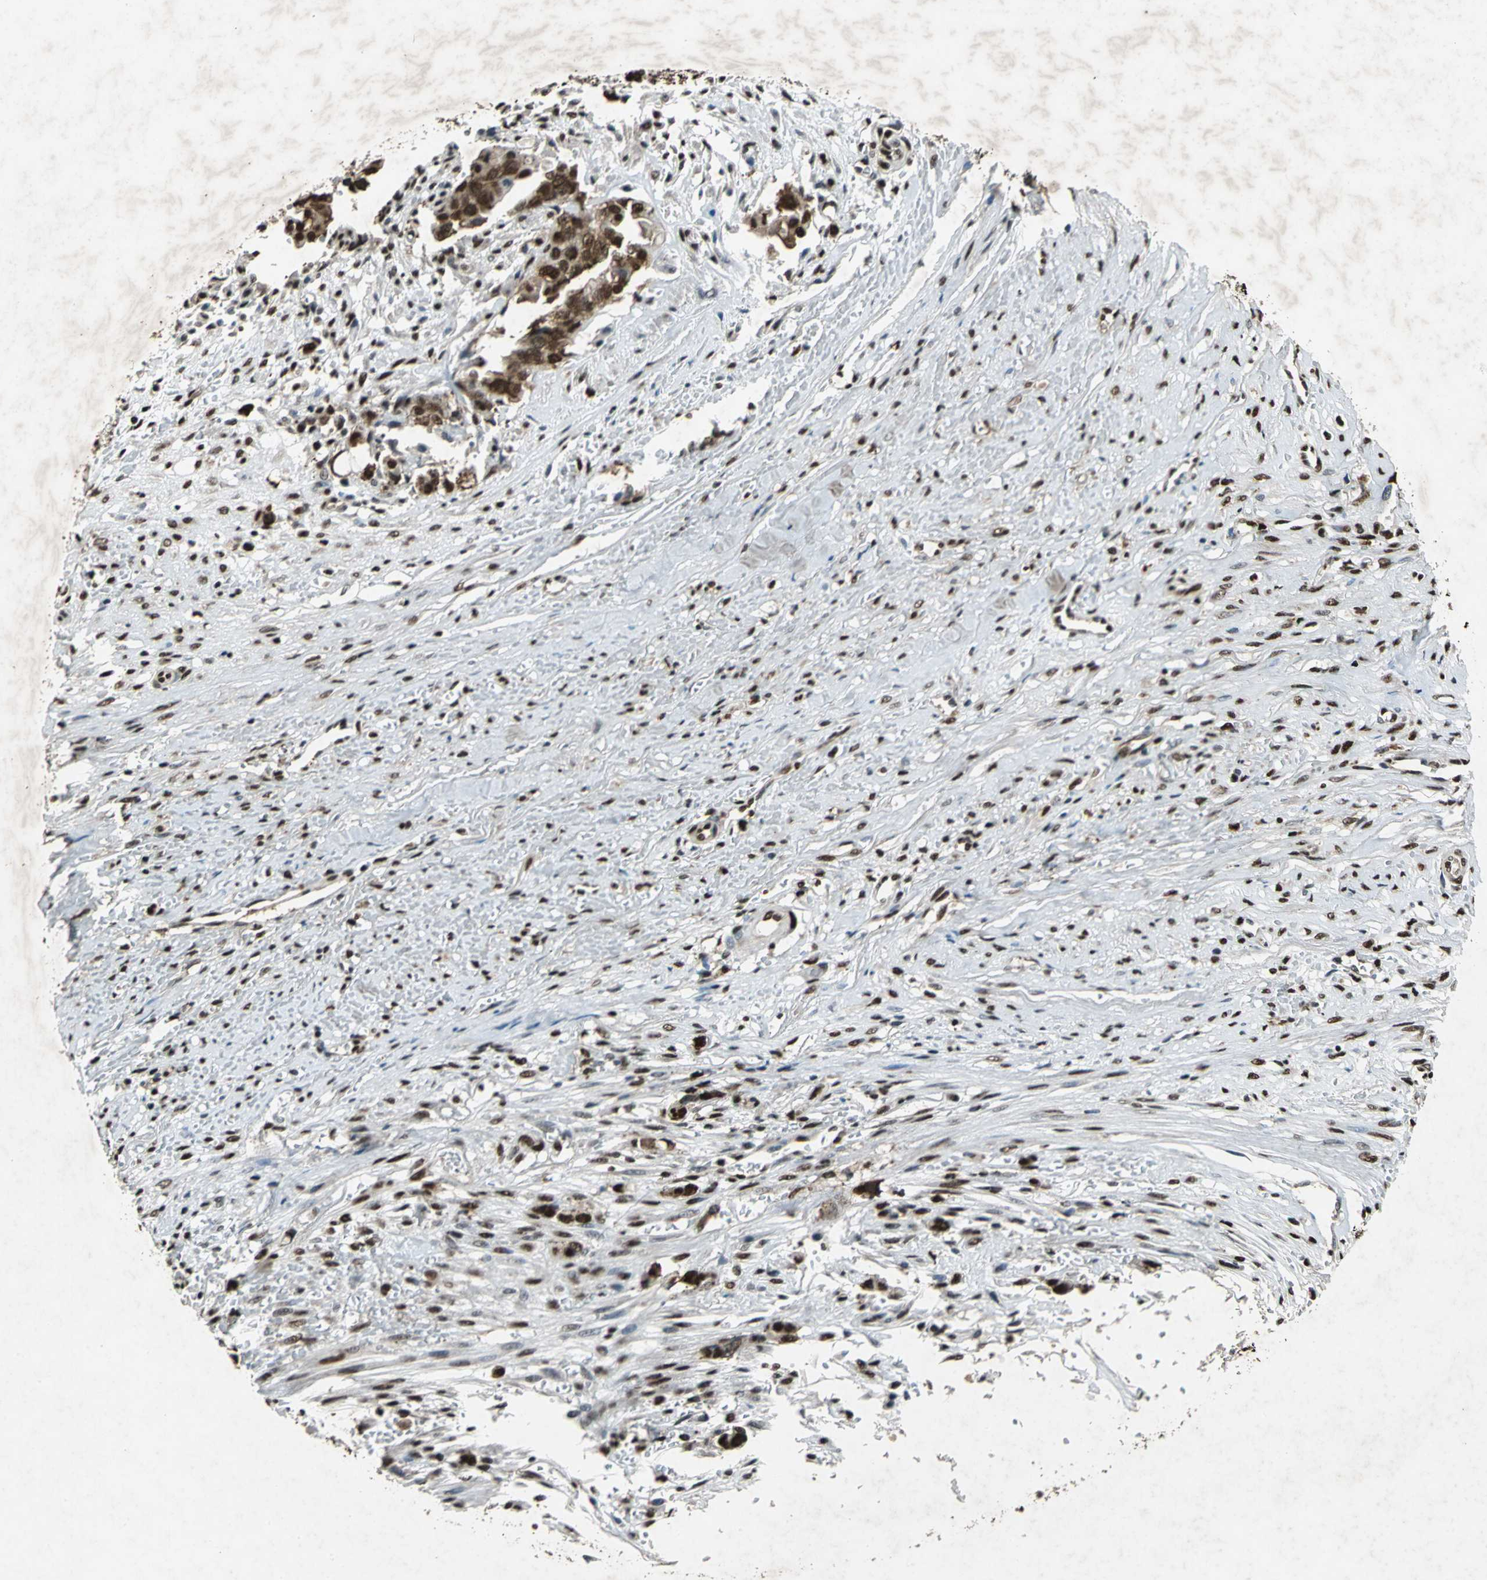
{"staining": {"intensity": "moderate", "quantity": ">75%", "location": "cytoplasmic/membranous,nuclear"}, "tissue": "liver cancer", "cell_type": "Tumor cells", "image_type": "cancer", "snomed": [{"axis": "morphology", "description": "Cholangiocarcinoma"}, {"axis": "topography", "description": "Liver"}], "caption": "Immunohistochemistry of cholangiocarcinoma (liver) displays medium levels of moderate cytoplasmic/membranous and nuclear staining in about >75% of tumor cells.", "gene": "ANP32A", "patient": {"sex": "female", "age": 70}}